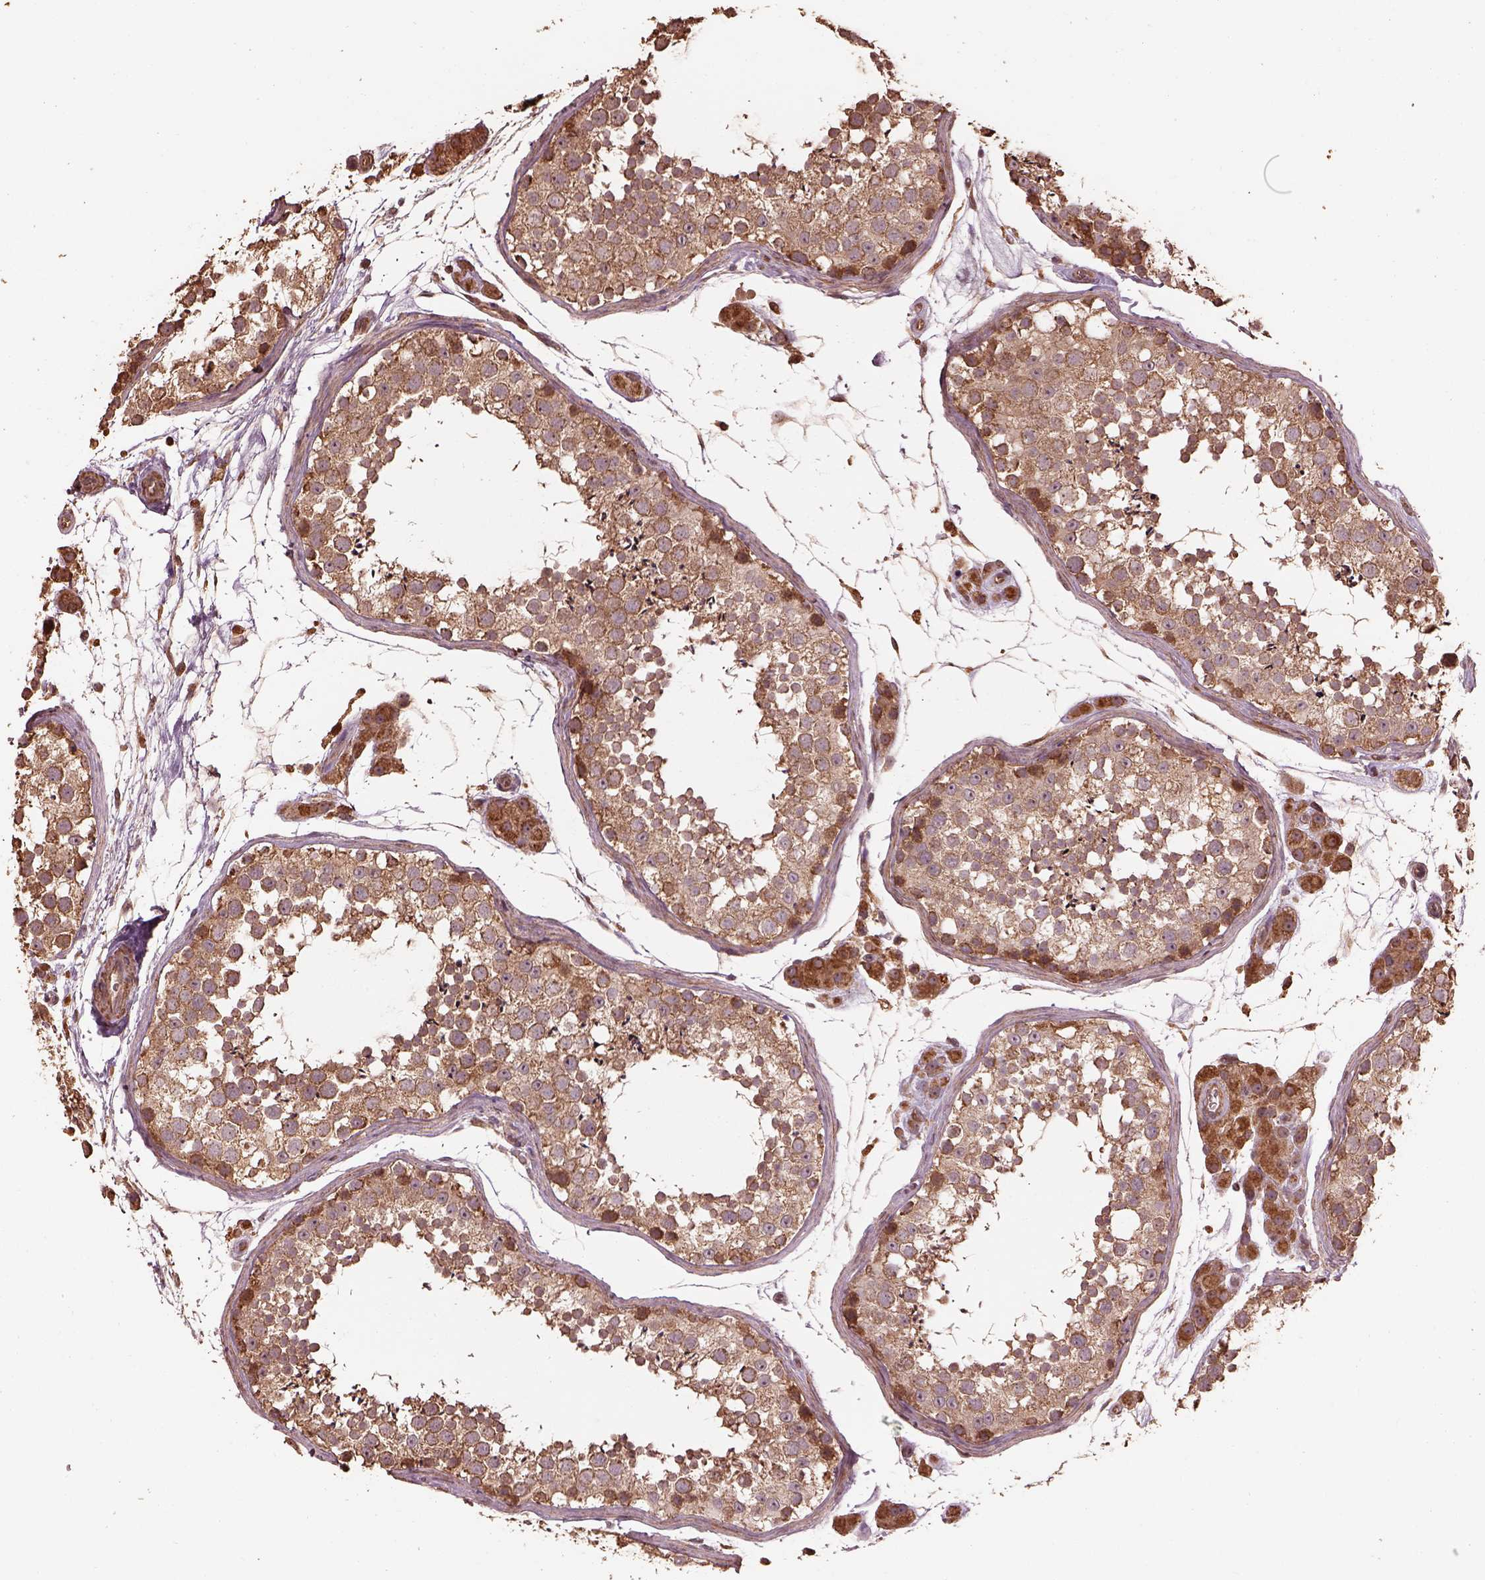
{"staining": {"intensity": "strong", "quantity": "25%-75%", "location": "cytoplasmic/membranous"}, "tissue": "testis", "cell_type": "Cells in seminiferous ducts", "image_type": "normal", "snomed": [{"axis": "morphology", "description": "Normal tissue, NOS"}, {"axis": "topography", "description": "Testis"}], "caption": "IHC (DAB (3,3'-diaminobenzidine)) staining of unremarkable human testis reveals strong cytoplasmic/membranous protein expression in about 25%-75% of cells in seminiferous ducts. (Brightfield microscopy of DAB IHC at high magnification).", "gene": "METTL4", "patient": {"sex": "male", "age": 41}}